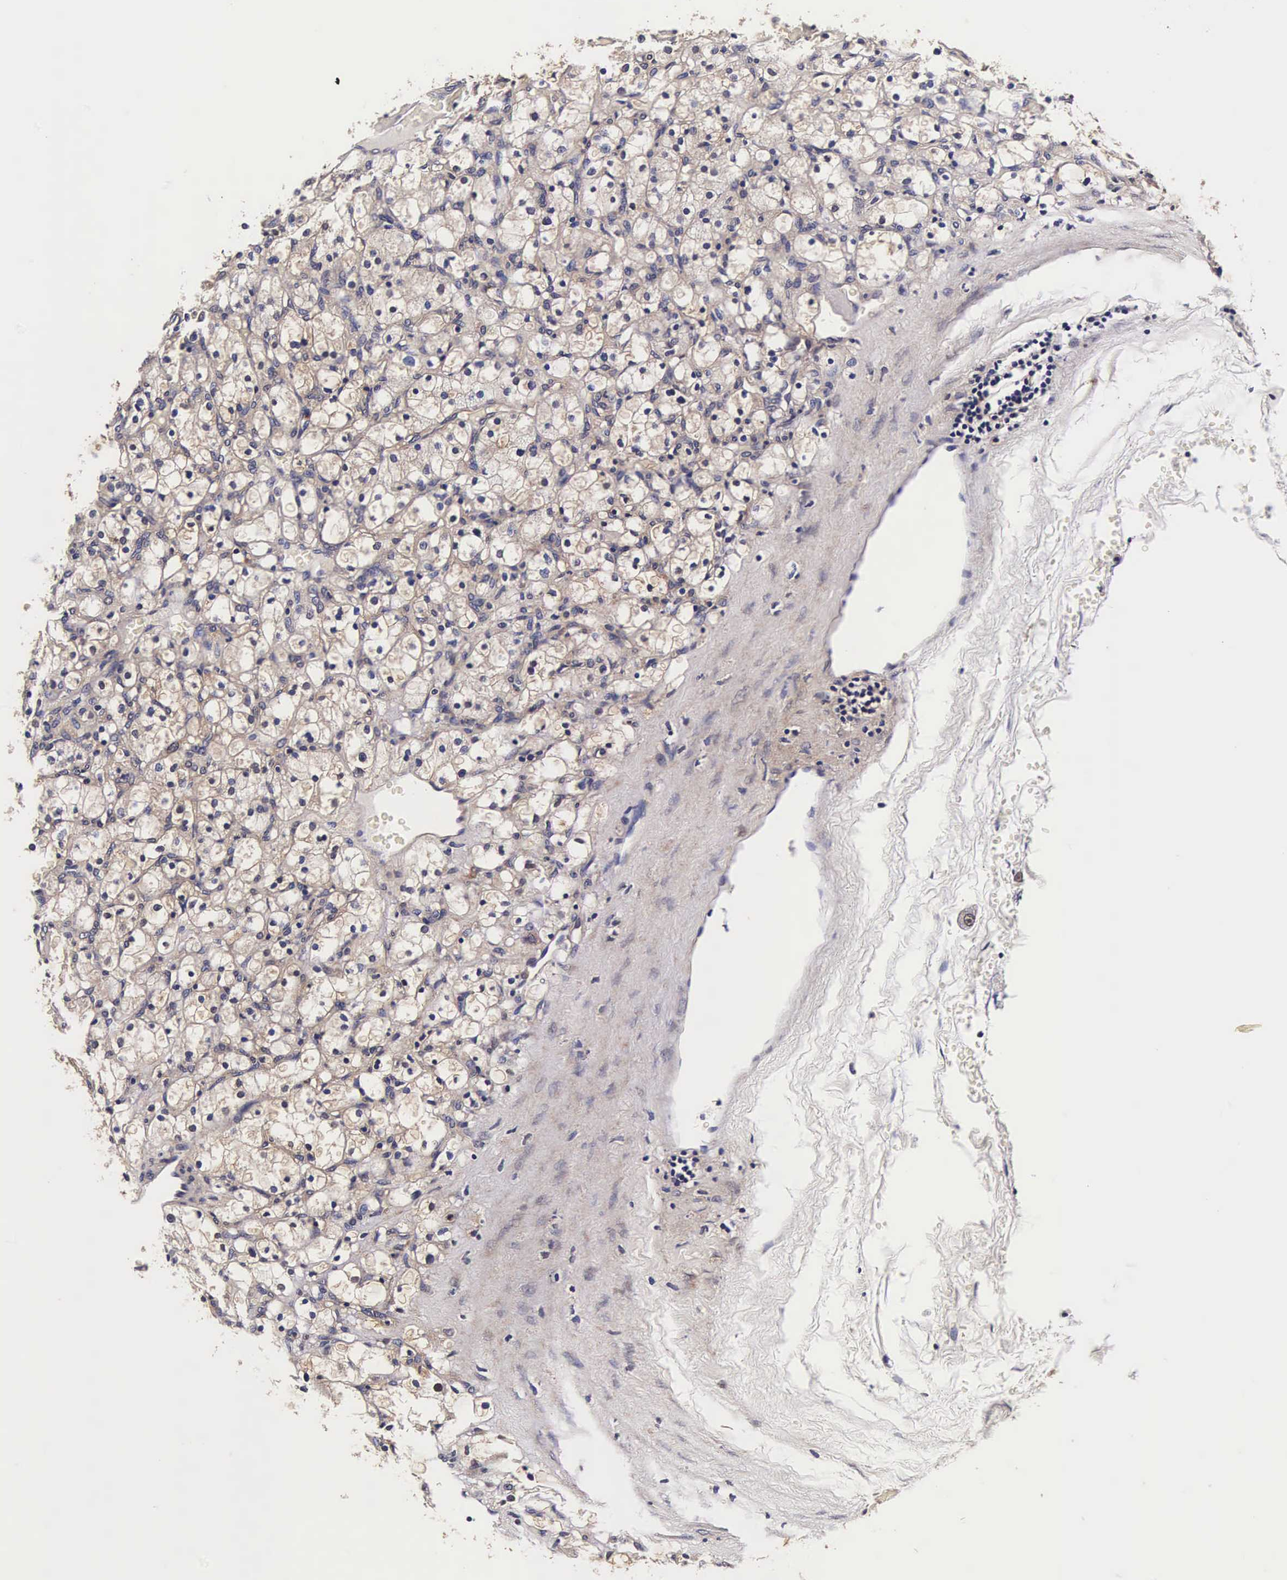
{"staining": {"intensity": "weak", "quantity": "25%-75%", "location": "cytoplasmic/membranous,nuclear"}, "tissue": "renal cancer", "cell_type": "Tumor cells", "image_type": "cancer", "snomed": [{"axis": "morphology", "description": "Adenocarcinoma, NOS"}, {"axis": "topography", "description": "Kidney"}], "caption": "The image shows immunohistochemical staining of renal cancer. There is weak cytoplasmic/membranous and nuclear positivity is identified in approximately 25%-75% of tumor cells. Immunohistochemistry stains the protein of interest in brown and the nuclei are stained blue.", "gene": "TECPR2", "patient": {"sex": "female", "age": 83}}